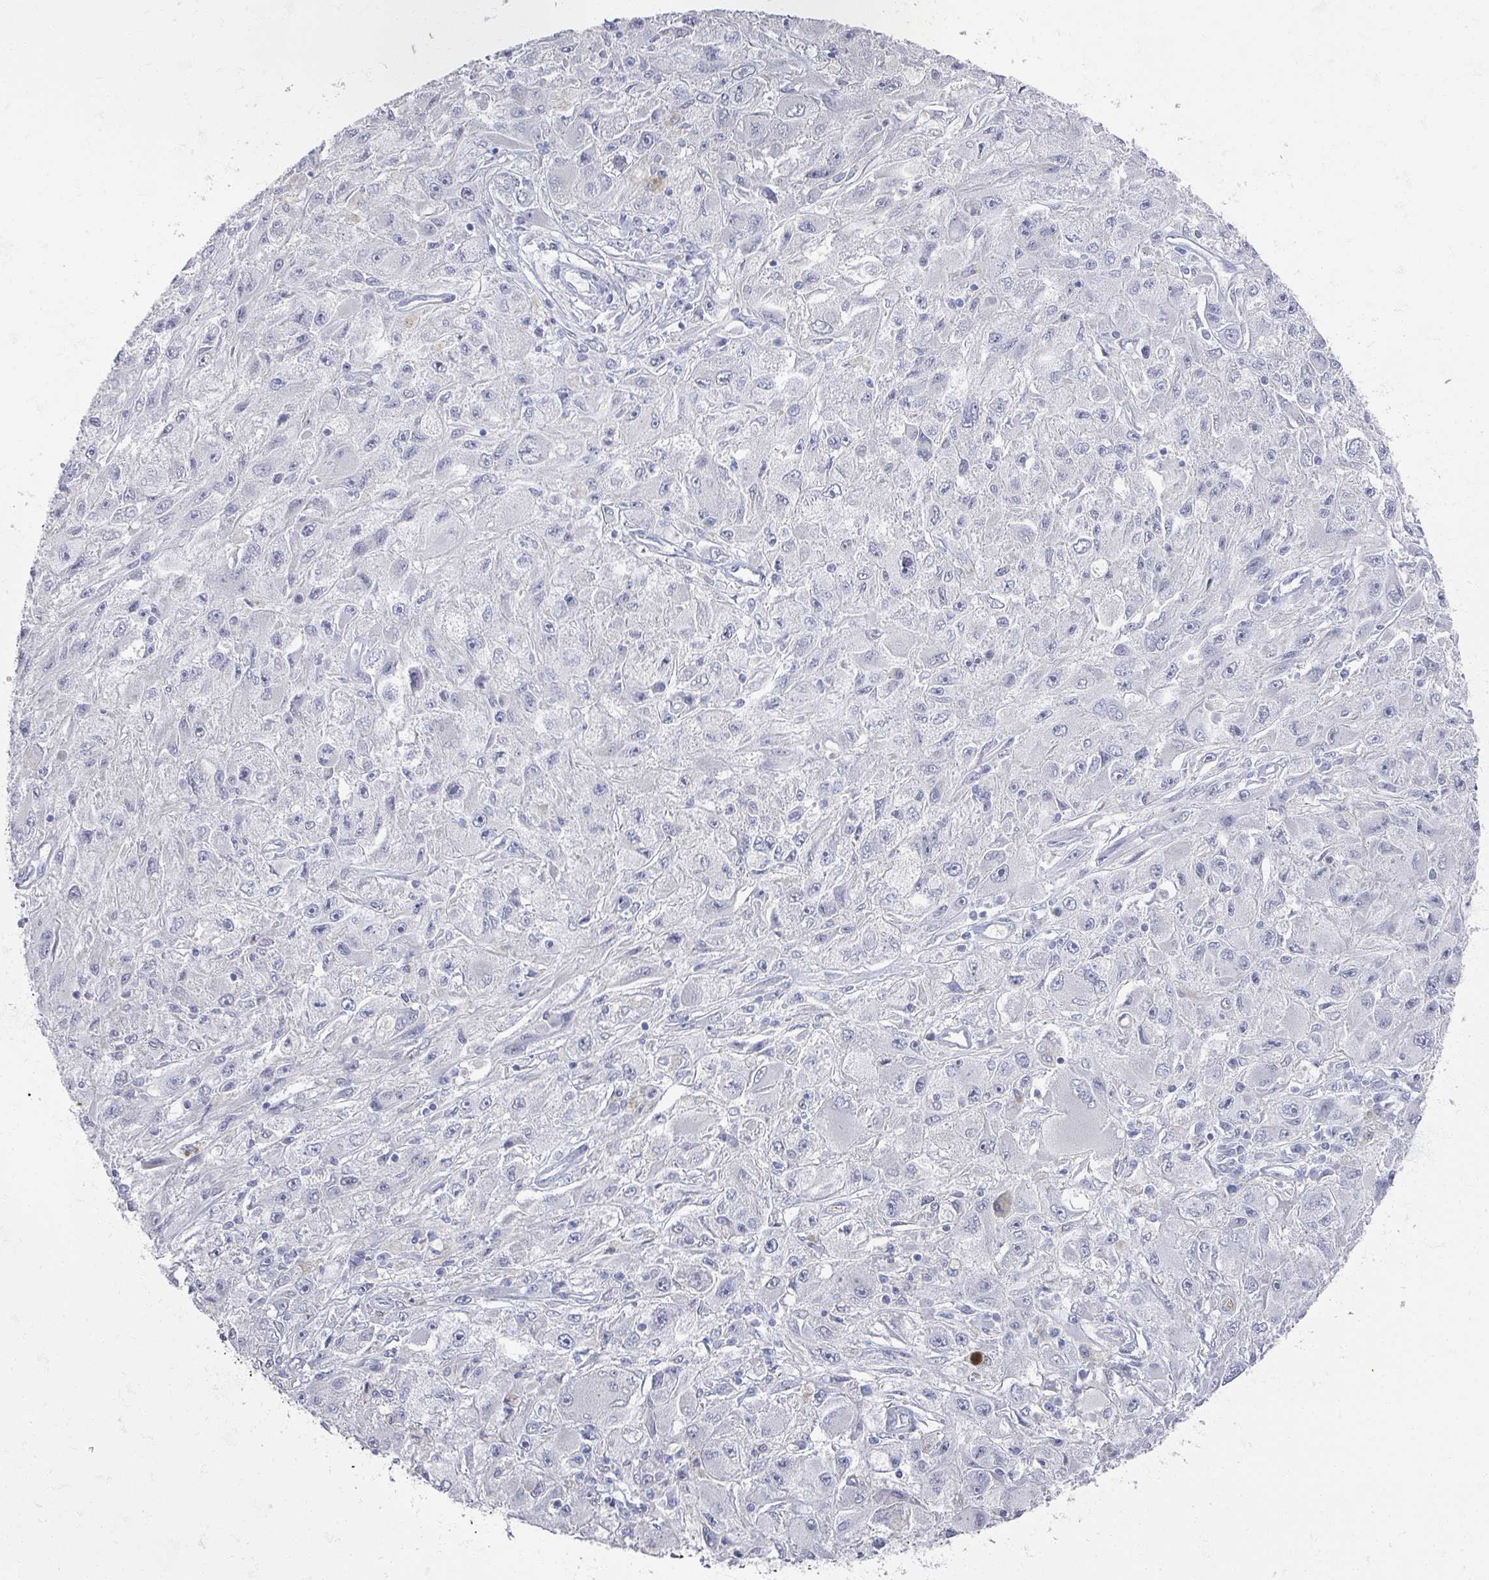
{"staining": {"intensity": "negative", "quantity": "none", "location": "none"}, "tissue": "melanoma", "cell_type": "Tumor cells", "image_type": "cancer", "snomed": [{"axis": "morphology", "description": "Malignant melanoma, Metastatic site"}, {"axis": "topography", "description": "Skin"}], "caption": "Immunohistochemistry (IHC) micrograph of human melanoma stained for a protein (brown), which displays no staining in tumor cells.", "gene": "OMG", "patient": {"sex": "male", "age": 53}}